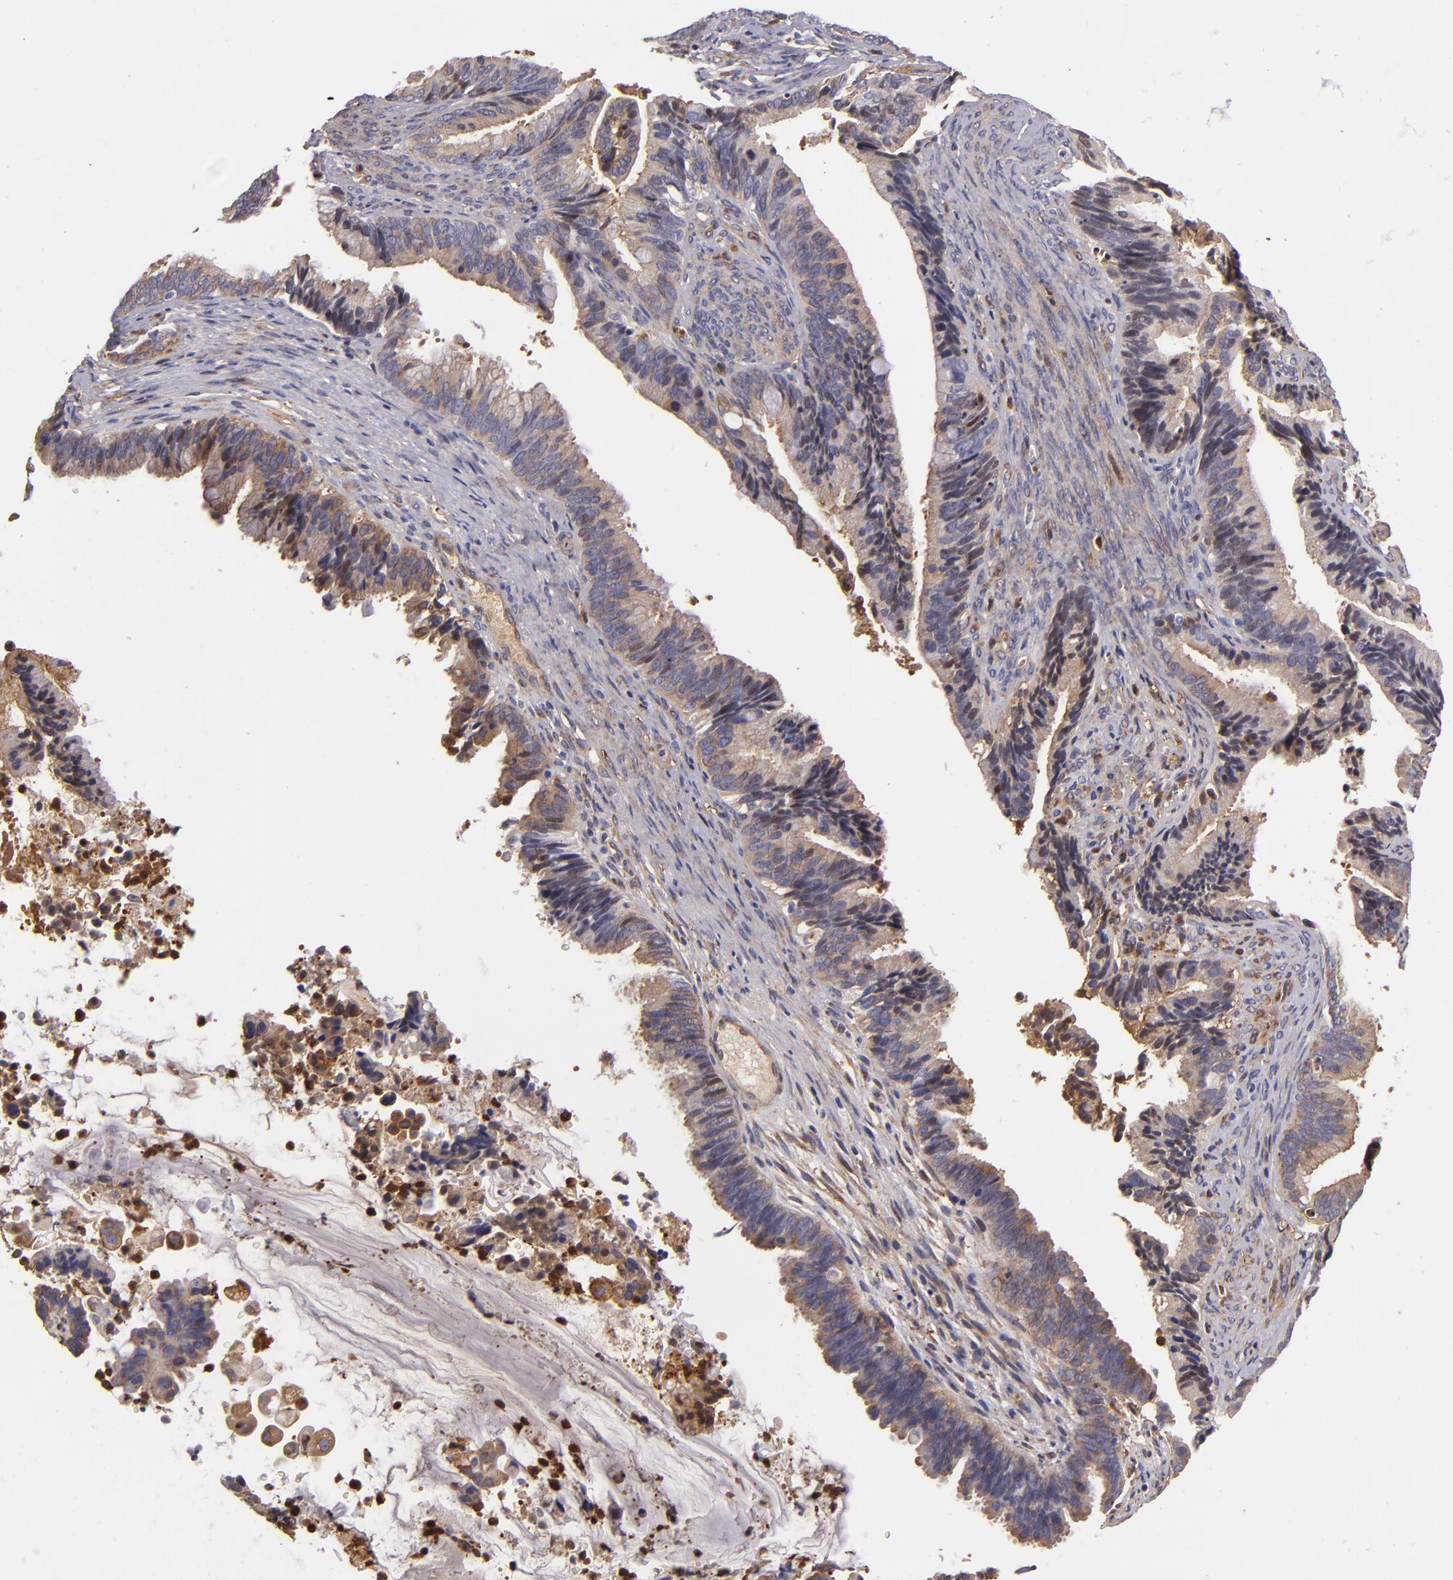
{"staining": {"intensity": "weak", "quantity": ">75%", "location": "cytoplasmic/membranous"}, "tissue": "cervical cancer", "cell_type": "Tumor cells", "image_type": "cancer", "snomed": [{"axis": "morphology", "description": "Adenocarcinoma, NOS"}, {"axis": "topography", "description": "Cervix"}], "caption": "Immunohistochemistry photomicrograph of neoplastic tissue: human cervical cancer stained using IHC displays low levels of weak protein expression localized specifically in the cytoplasmic/membranous of tumor cells, appearing as a cytoplasmic/membranous brown color.", "gene": "VCL", "patient": {"sex": "female", "age": 47}}